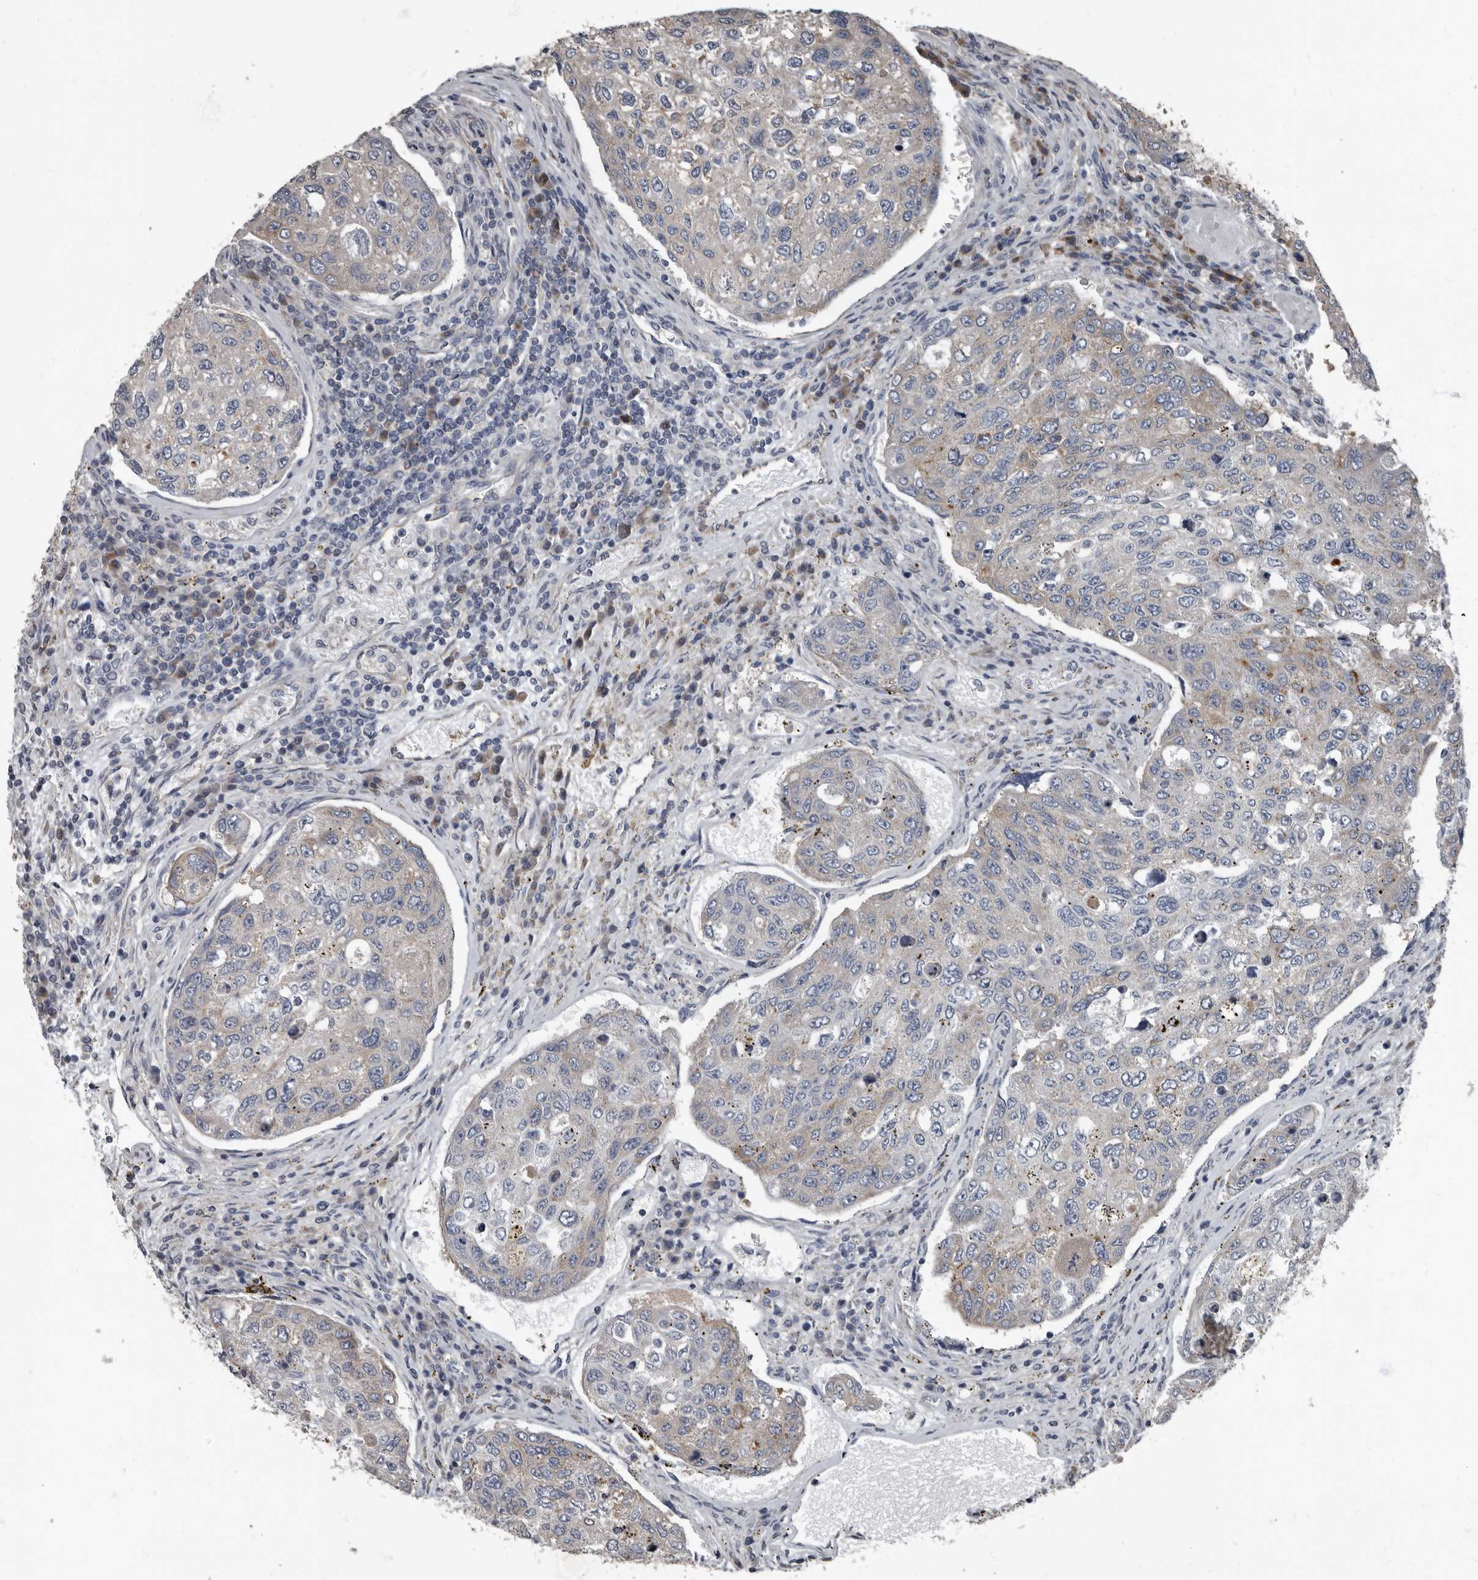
{"staining": {"intensity": "weak", "quantity": "<25%", "location": "cytoplasmic/membranous"}, "tissue": "urothelial cancer", "cell_type": "Tumor cells", "image_type": "cancer", "snomed": [{"axis": "morphology", "description": "Urothelial carcinoma, High grade"}, {"axis": "topography", "description": "Lymph node"}, {"axis": "topography", "description": "Urinary bladder"}], "caption": "Tumor cells show no significant protein expression in urothelial carcinoma (high-grade).", "gene": "TPD52L1", "patient": {"sex": "male", "age": 51}}